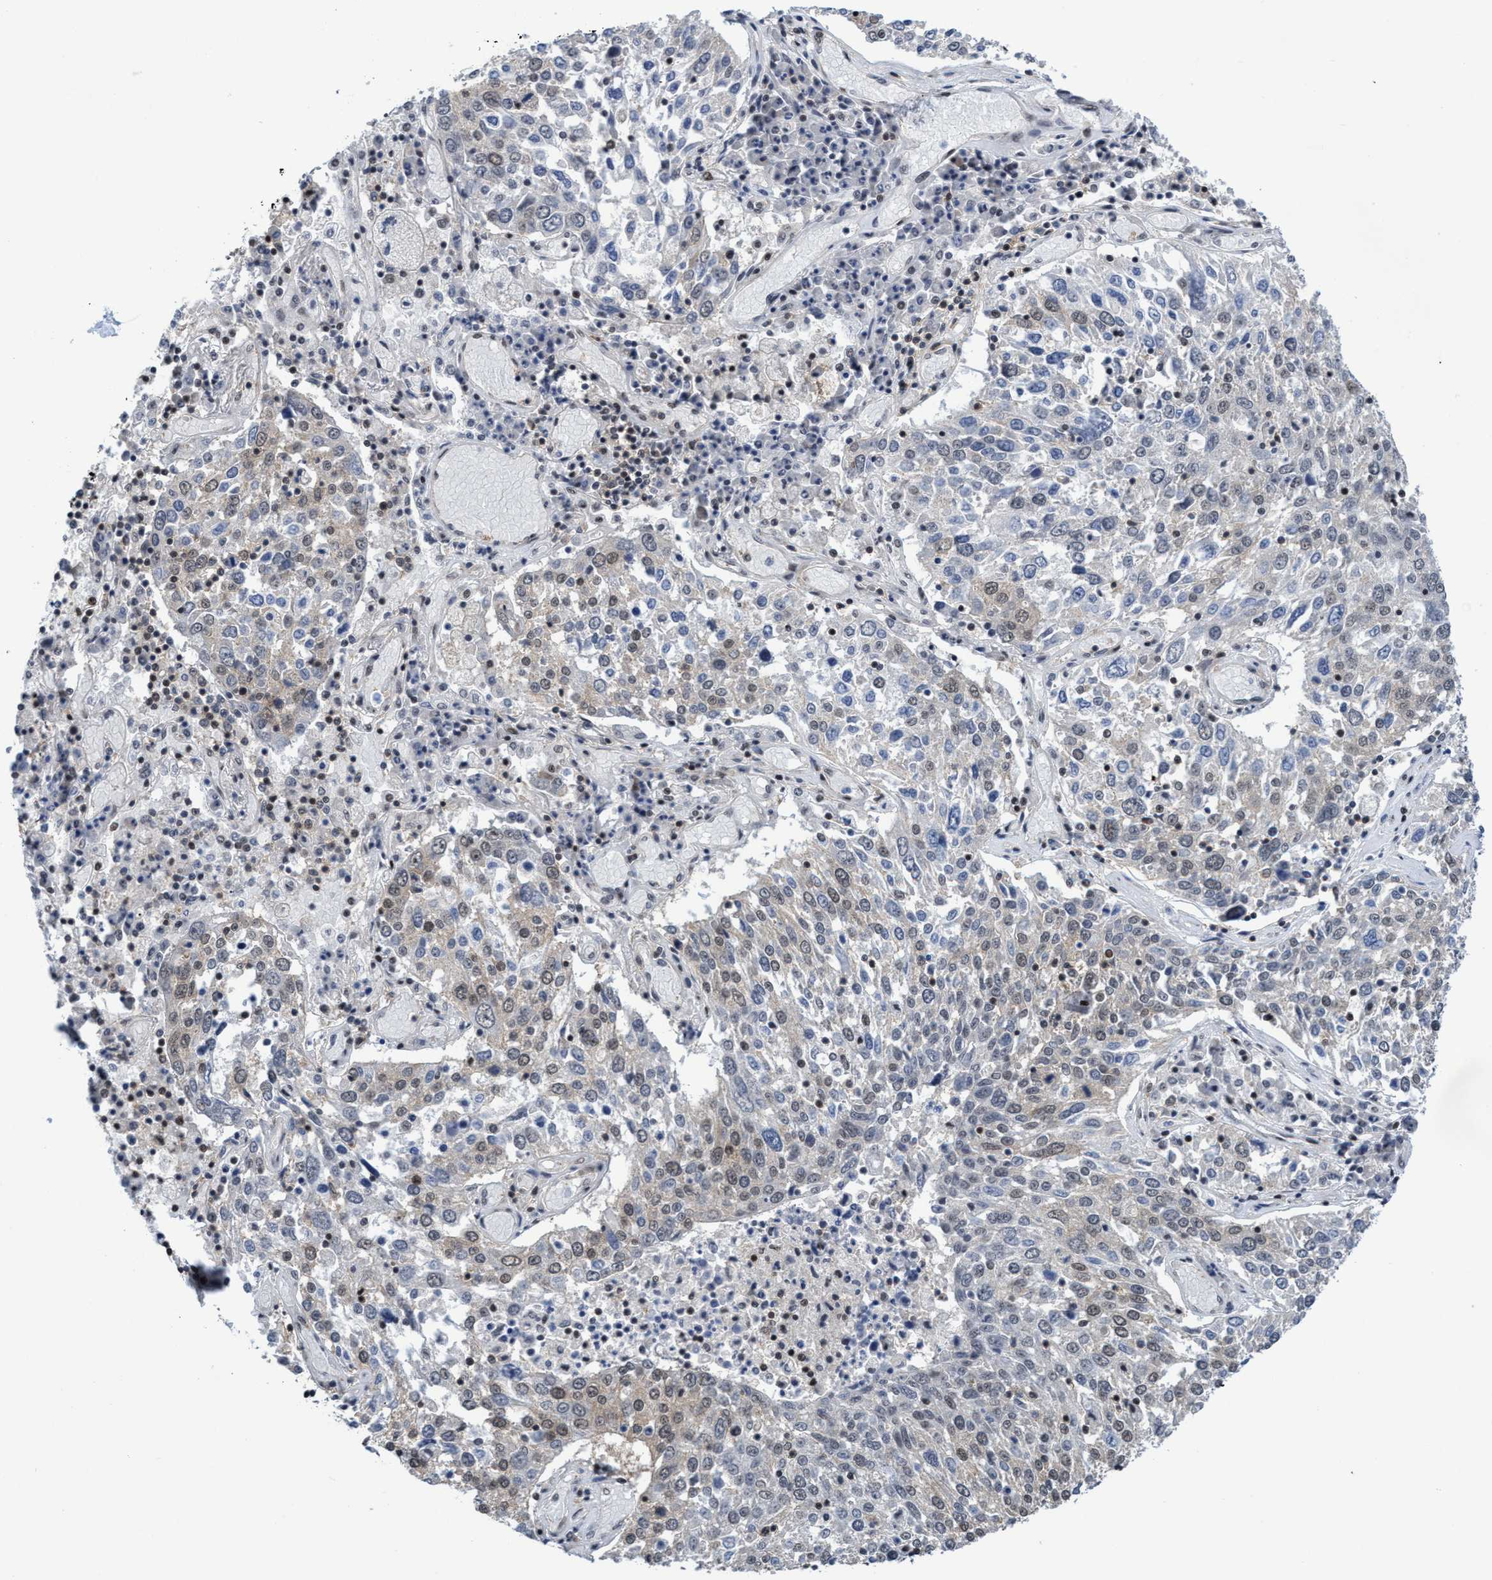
{"staining": {"intensity": "weak", "quantity": "<25%", "location": "cytoplasmic/membranous,nuclear"}, "tissue": "lung cancer", "cell_type": "Tumor cells", "image_type": "cancer", "snomed": [{"axis": "morphology", "description": "Squamous cell carcinoma, NOS"}, {"axis": "topography", "description": "Lung"}], "caption": "The image demonstrates no staining of tumor cells in lung cancer. (Brightfield microscopy of DAB (3,3'-diaminobenzidine) IHC at high magnification).", "gene": "C9orf78", "patient": {"sex": "male", "age": 65}}